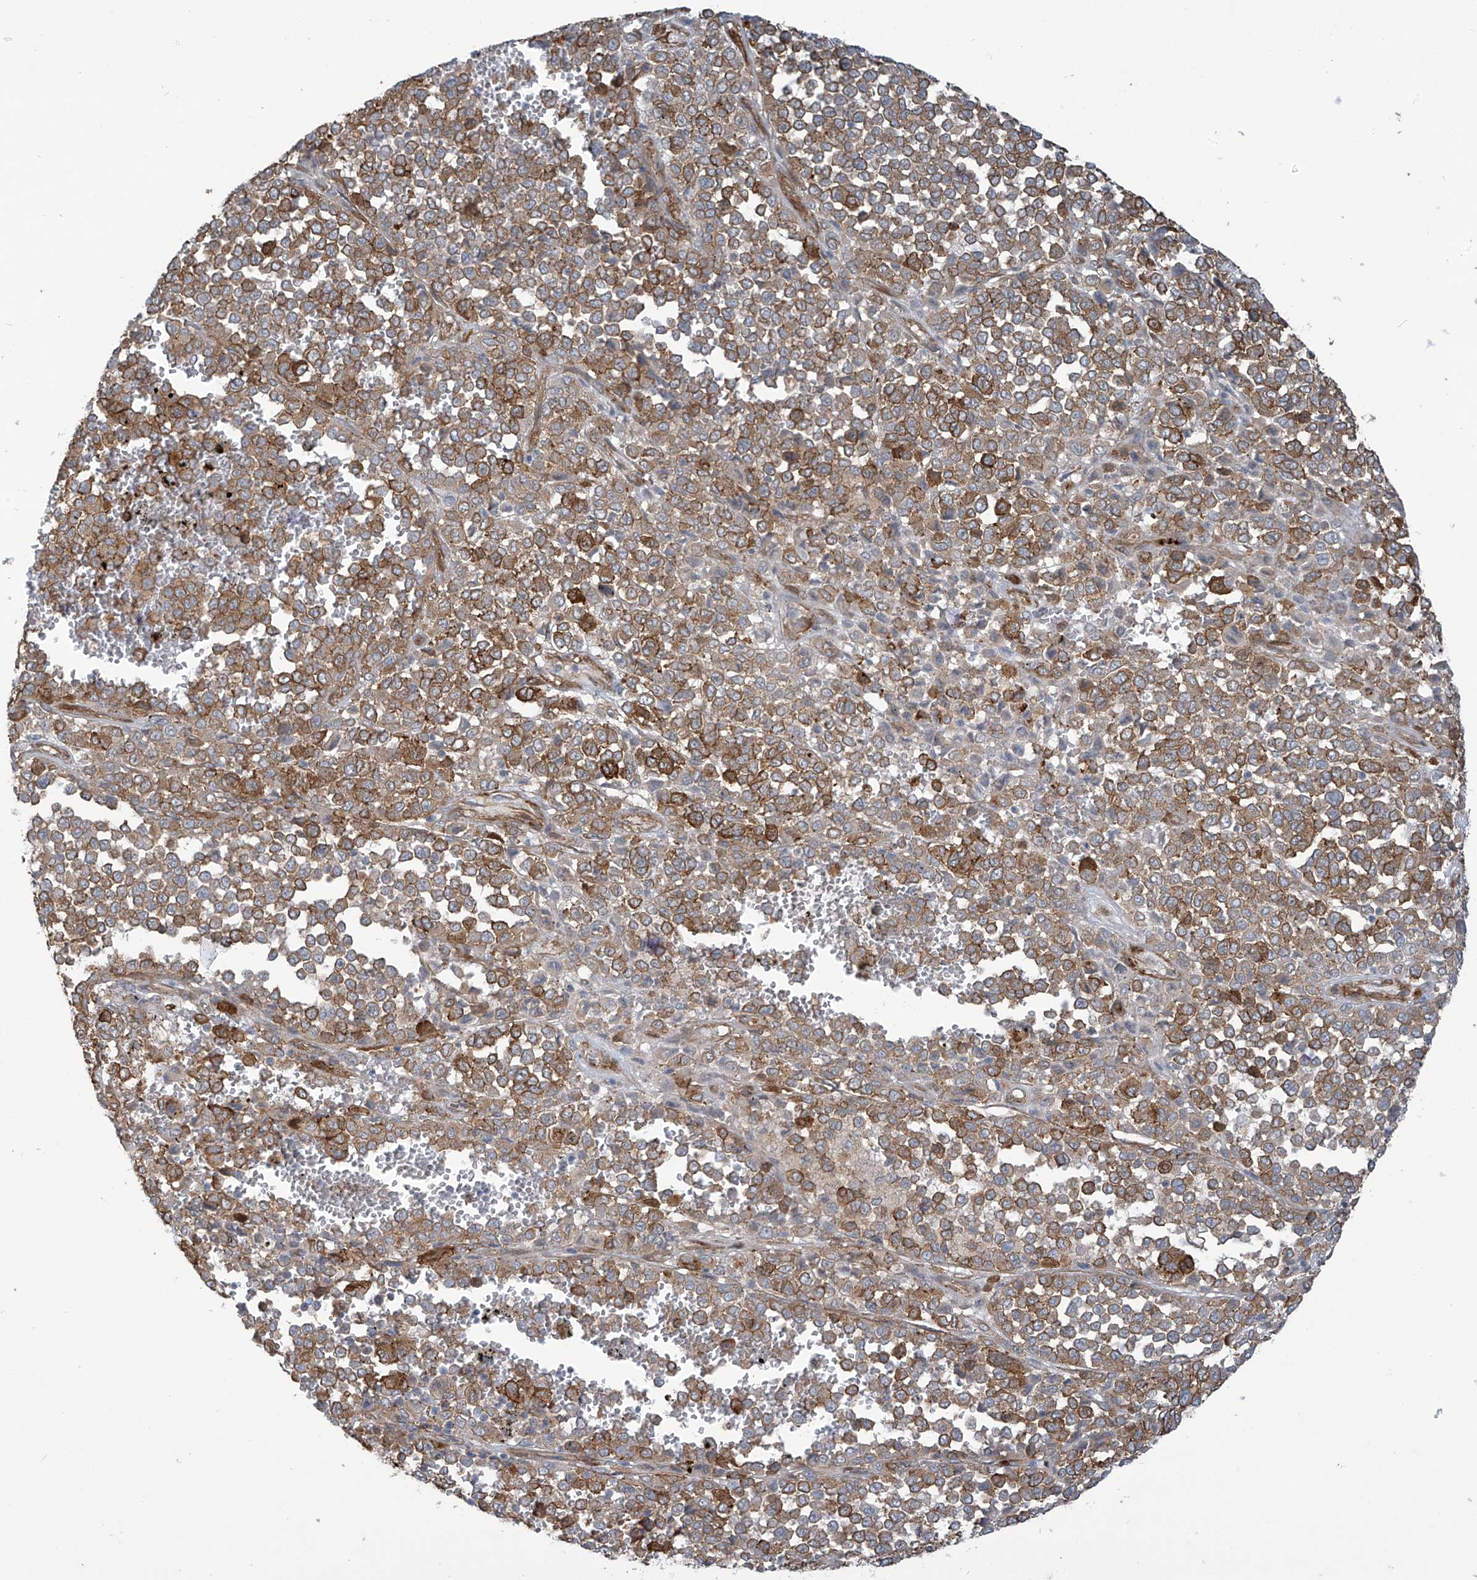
{"staining": {"intensity": "moderate", "quantity": ">75%", "location": "cytoplasmic/membranous"}, "tissue": "melanoma", "cell_type": "Tumor cells", "image_type": "cancer", "snomed": [{"axis": "morphology", "description": "Malignant melanoma, Metastatic site"}, {"axis": "topography", "description": "Pancreas"}], "caption": "Melanoma stained for a protein (brown) shows moderate cytoplasmic/membranous positive expression in approximately >75% of tumor cells.", "gene": "SLC9A2", "patient": {"sex": "female", "age": 30}}